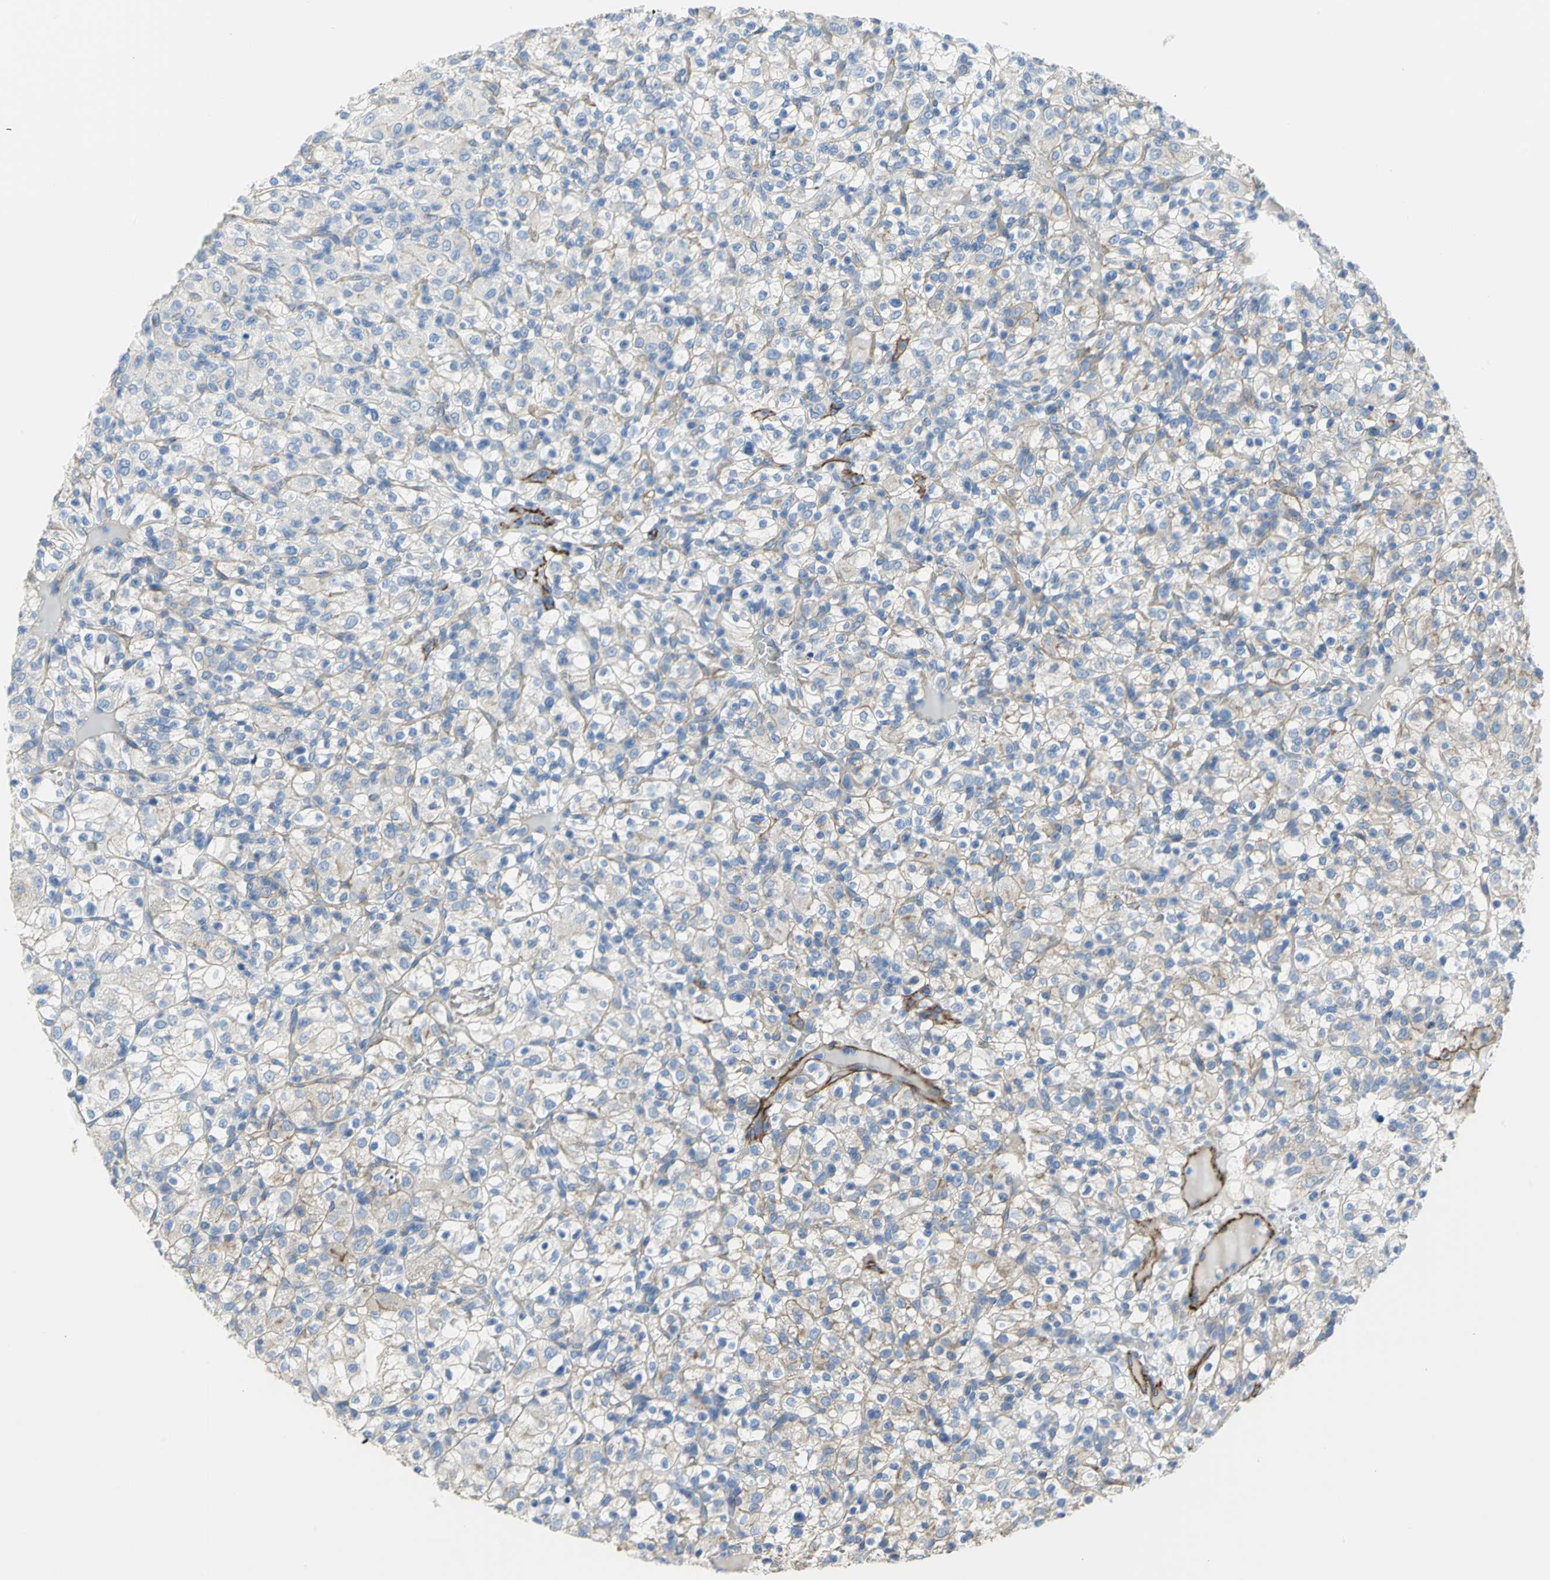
{"staining": {"intensity": "weak", "quantity": "<25%", "location": "cytoplasmic/membranous"}, "tissue": "renal cancer", "cell_type": "Tumor cells", "image_type": "cancer", "snomed": [{"axis": "morphology", "description": "Normal tissue, NOS"}, {"axis": "morphology", "description": "Adenocarcinoma, NOS"}, {"axis": "topography", "description": "Kidney"}], "caption": "Photomicrograph shows no protein expression in tumor cells of renal adenocarcinoma tissue. (Stains: DAB (3,3'-diaminobenzidine) IHC with hematoxylin counter stain, Microscopy: brightfield microscopy at high magnification).", "gene": "FLNB", "patient": {"sex": "female", "age": 72}}